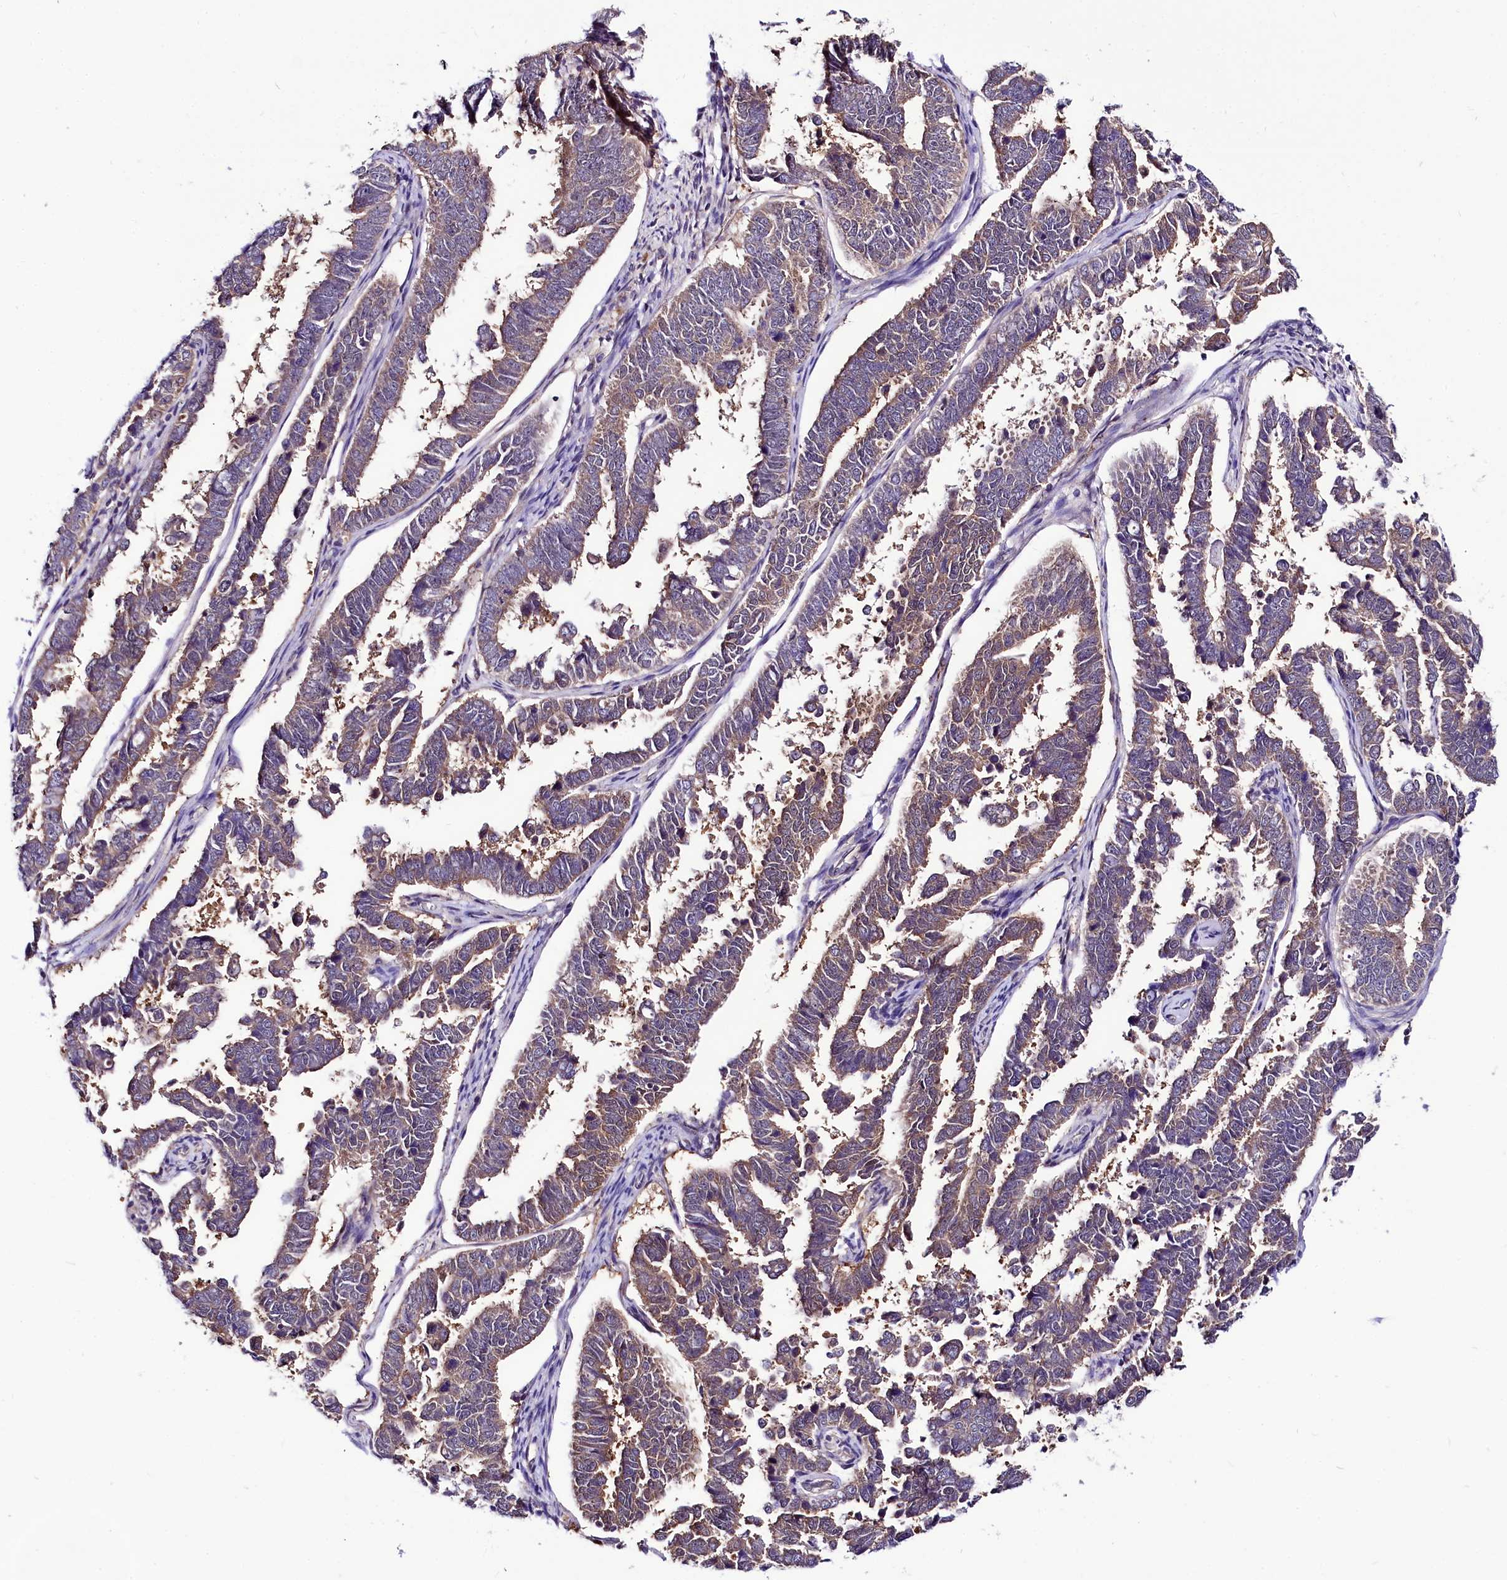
{"staining": {"intensity": "weak", "quantity": ">75%", "location": "cytoplasmic/membranous"}, "tissue": "endometrial cancer", "cell_type": "Tumor cells", "image_type": "cancer", "snomed": [{"axis": "morphology", "description": "Adenocarcinoma, NOS"}, {"axis": "topography", "description": "Endometrium"}], "caption": "DAB (3,3'-diaminobenzidine) immunohistochemical staining of human endometrial adenocarcinoma exhibits weak cytoplasmic/membranous protein expression in approximately >75% of tumor cells.", "gene": "ABHD5", "patient": {"sex": "female", "age": 75}}